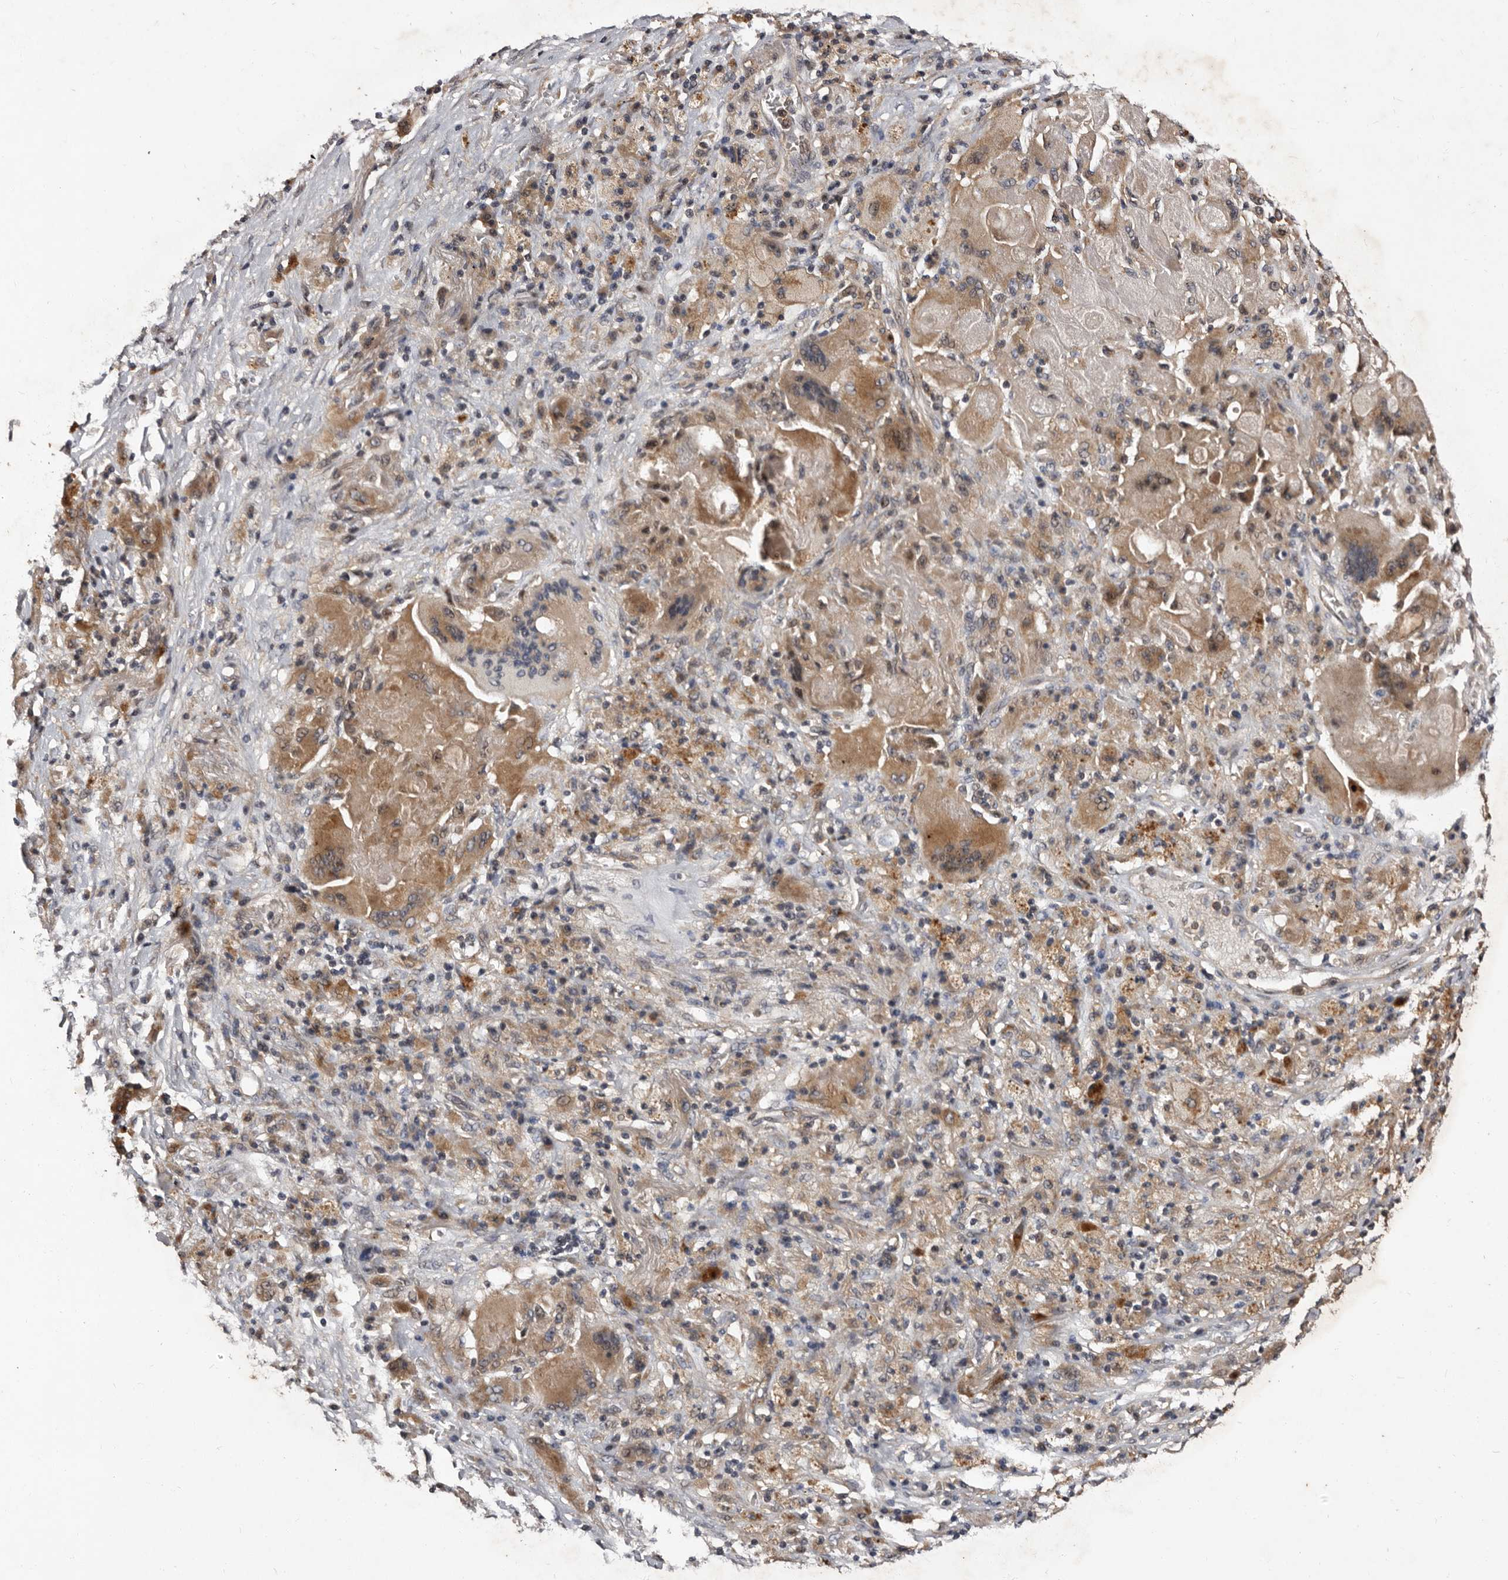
{"staining": {"intensity": "moderate", "quantity": ">75%", "location": "cytoplasmic/membranous"}, "tissue": "lung cancer", "cell_type": "Tumor cells", "image_type": "cancer", "snomed": [{"axis": "morphology", "description": "Squamous cell carcinoma, NOS"}, {"axis": "topography", "description": "Lung"}], "caption": "Immunohistochemical staining of squamous cell carcinoma (lung) exhibits medium levels of moderate cytoplasmic/membranous protein staining in approximately >75% of tumor cells.", "gene": "MKRN3", "patient": {"sex": "male", "age": 61}}